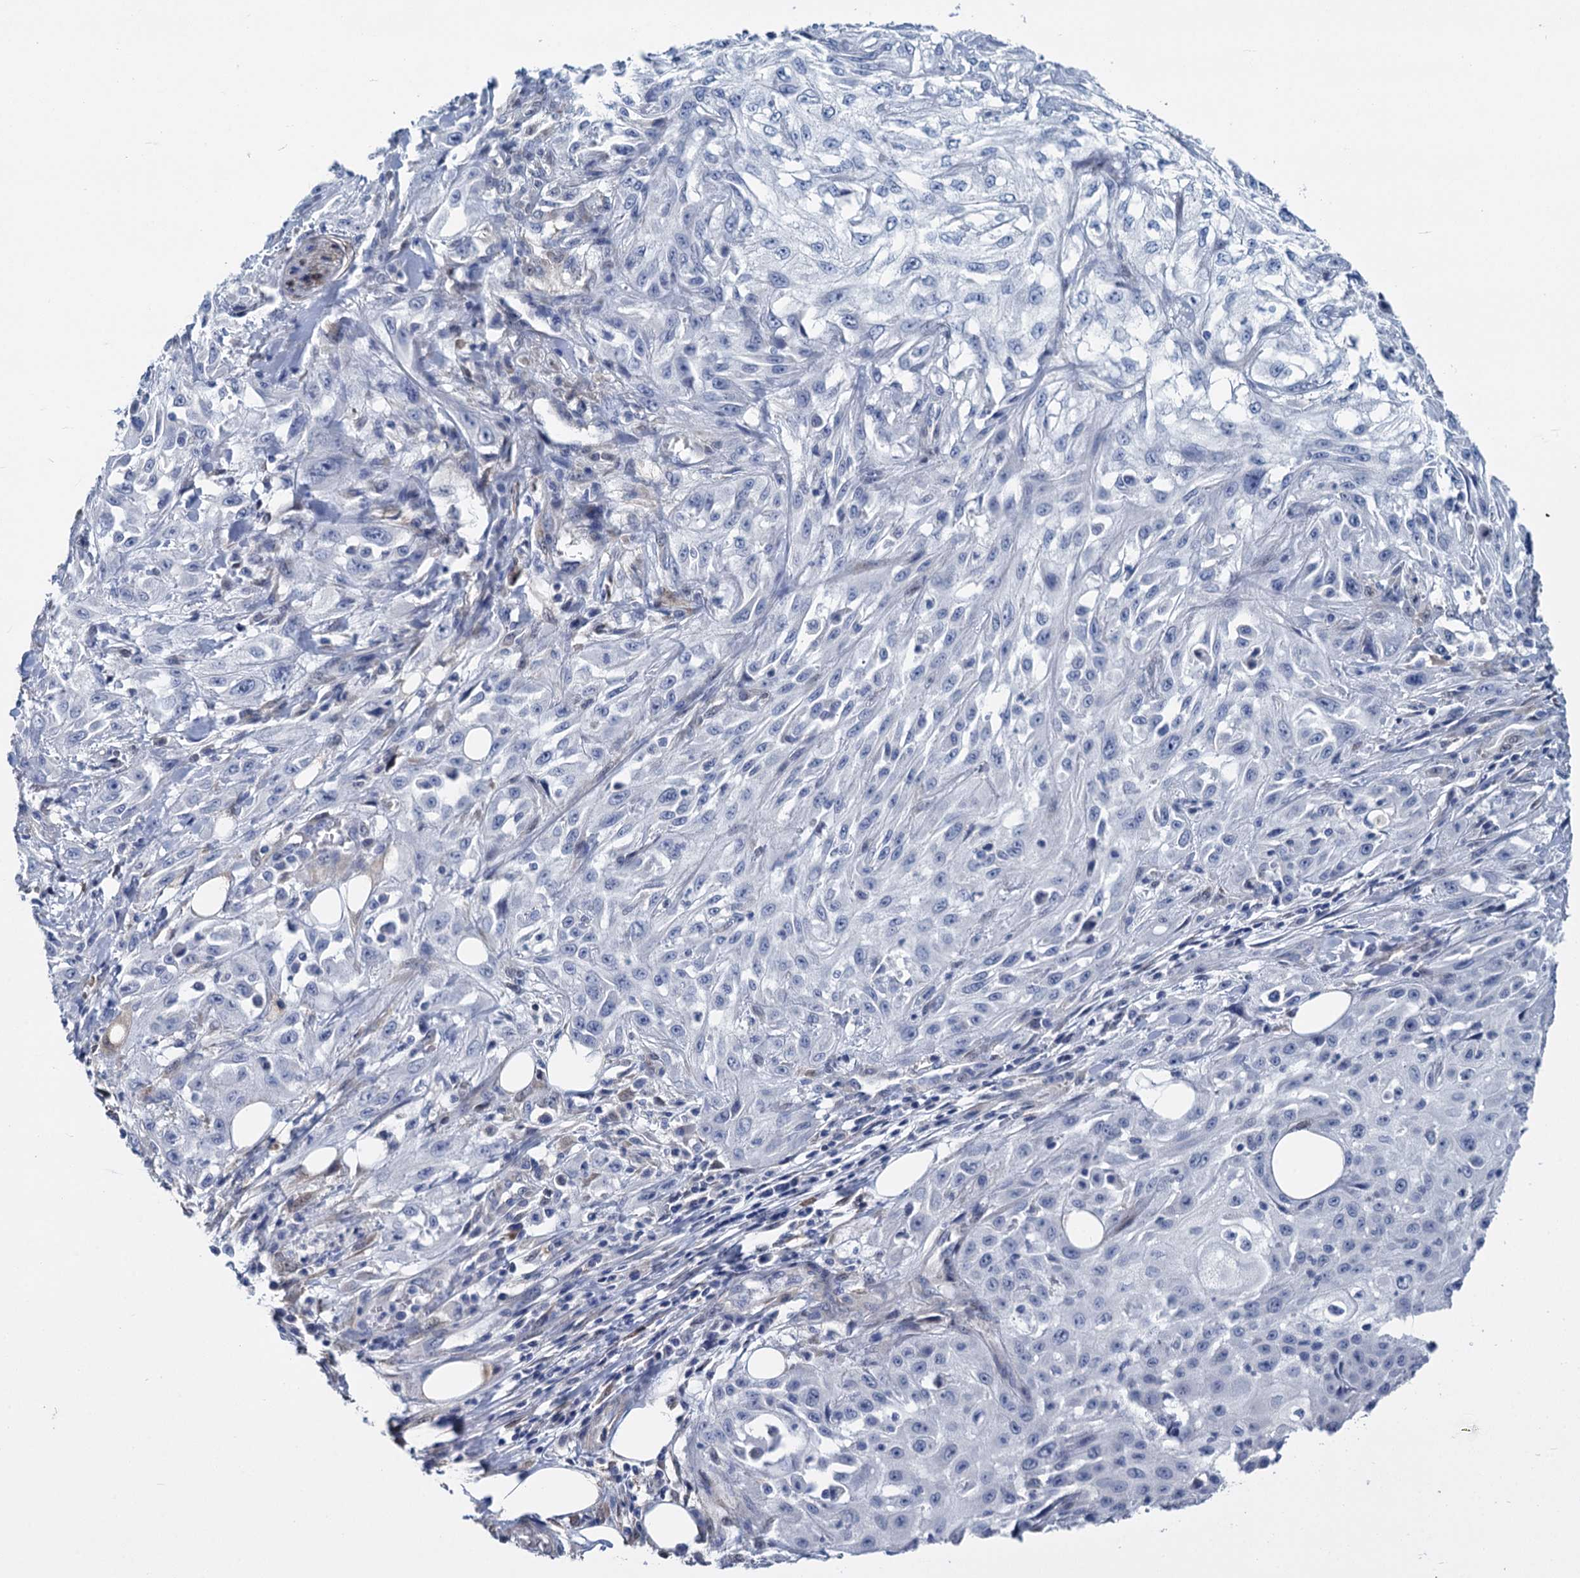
{"staining": {"intensity": "negative", "quantity": "none", "location": "none"}, "tissue": "skin cancer", "cell_type": "Tumor cells", "image_type": "cancer", "snomed": [{"axis": "morphology", "description": "Squamous cell carcinoma, NOS"}, {"axis": "morphology", "description": "Squamous cell carcinoma, metastatic, NOS"}, {"axis": "topography", "description": "Skin"}, {"axis": "topography", "description": "Lymph node"}], "caption": "High magnification brightfield microscopy of skin metastatic squamous cell carcinoma stained with DAB (3,3'-diaminobenzidine) (brown) and counterstained with hematoxylin (blue): tumor cells show no significant staining.", "gene": "GSTM3", "patient": {"sex": "male", "age": 75}}